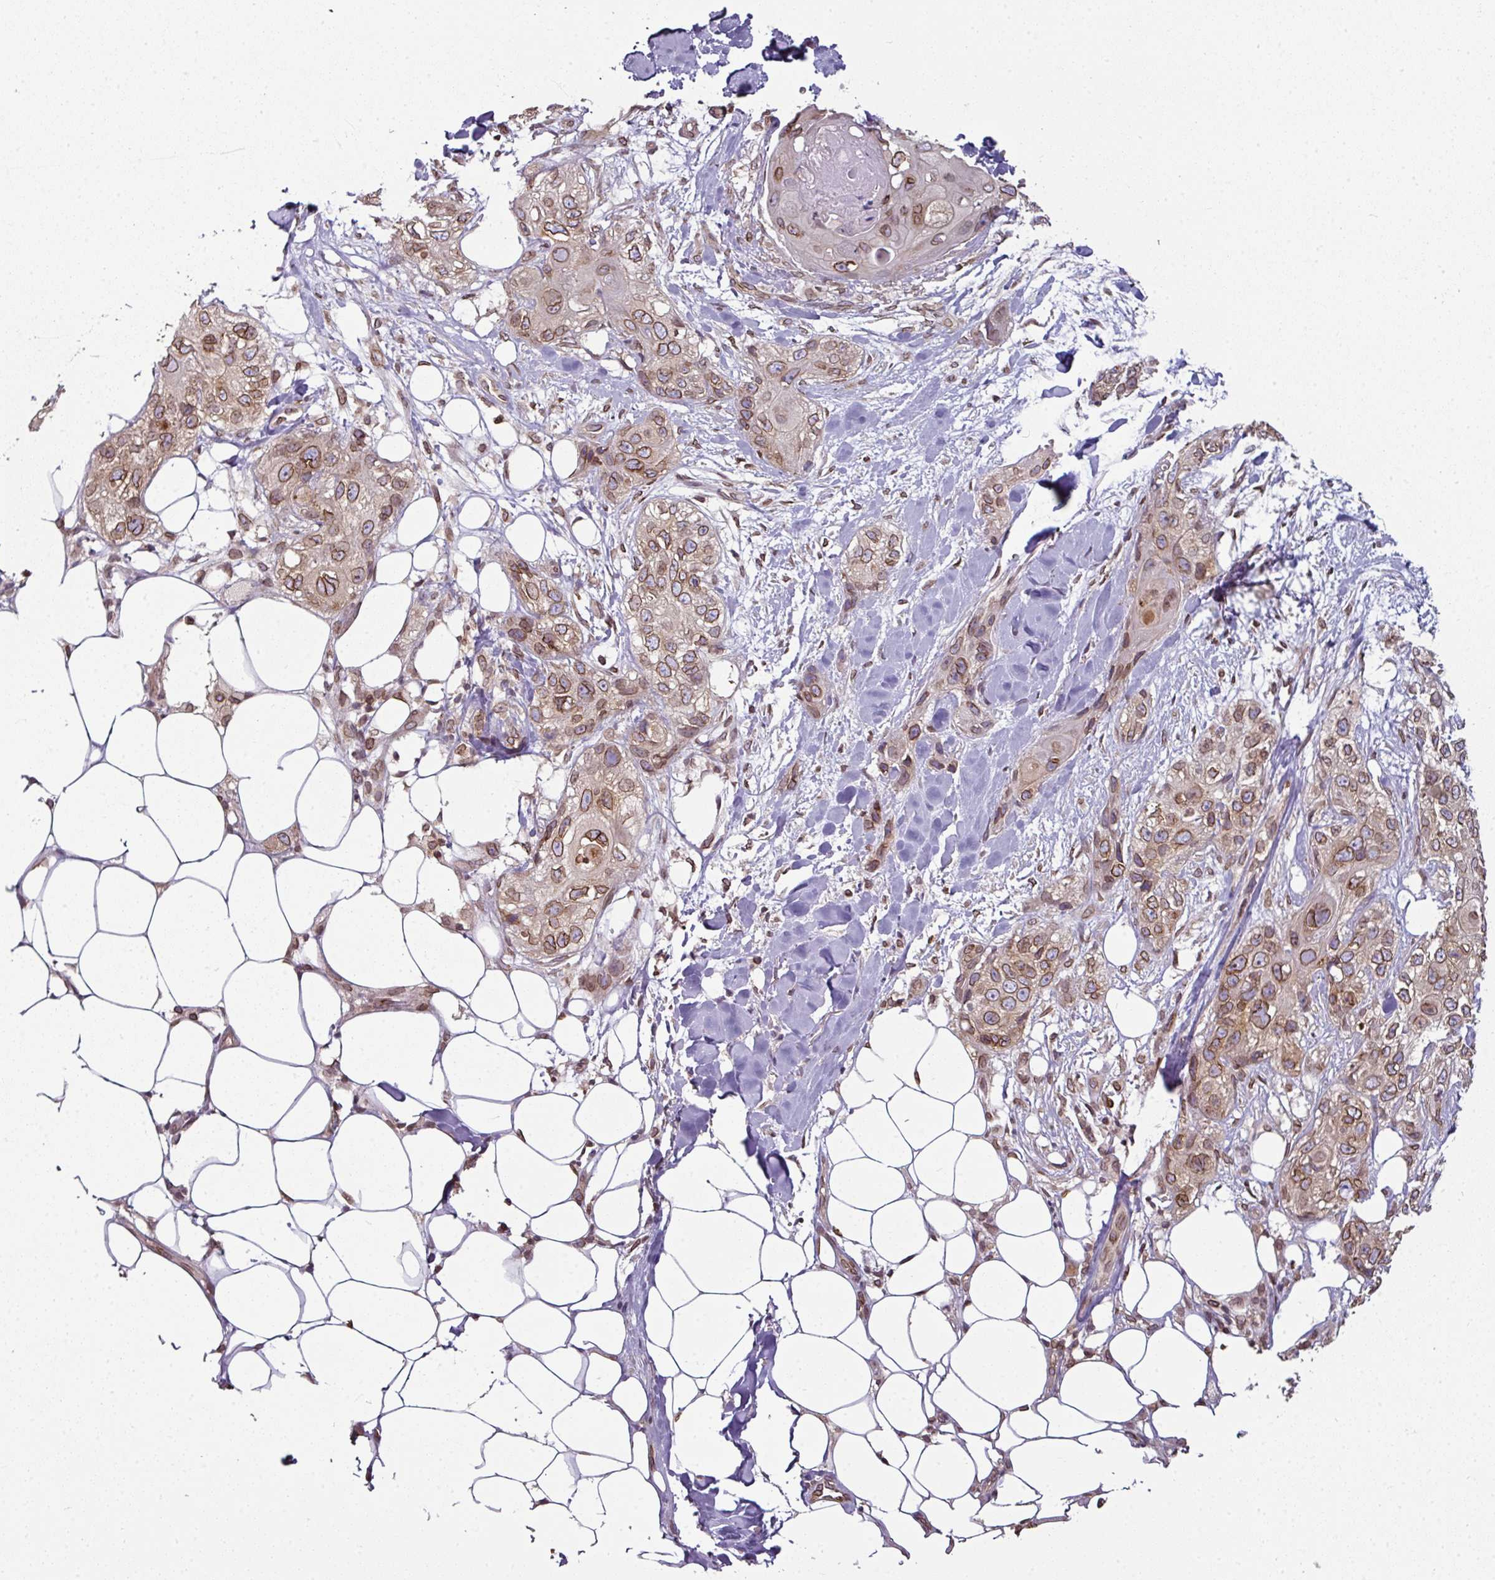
{"staining": {"intensity": "moderate", "quantity": "25%-75%", "location": "cytoplasmic/membranous,nuclear"}, "tissue": "skin cancer", "cell_type": "Tumor cells", "image_type": "cancer", "snomed": [{"axis": "morphology", "description": "Normal tissue, NOS"}, {"axis": "morphology", "description": "Squamous cell carcinoma, NOS"}, {"axis": "topography", "description": "Skin"}], "caption": "This histopathology image reveals immunohistochemistry staining of human skin squamous cell carcinoma, with medium moderate cytoplasmic/membranous and nuclear expression in about 25%-75% of tumor cells.", "gene": "RANGAP1", "patient": {"sex": "male", "age": 72}}